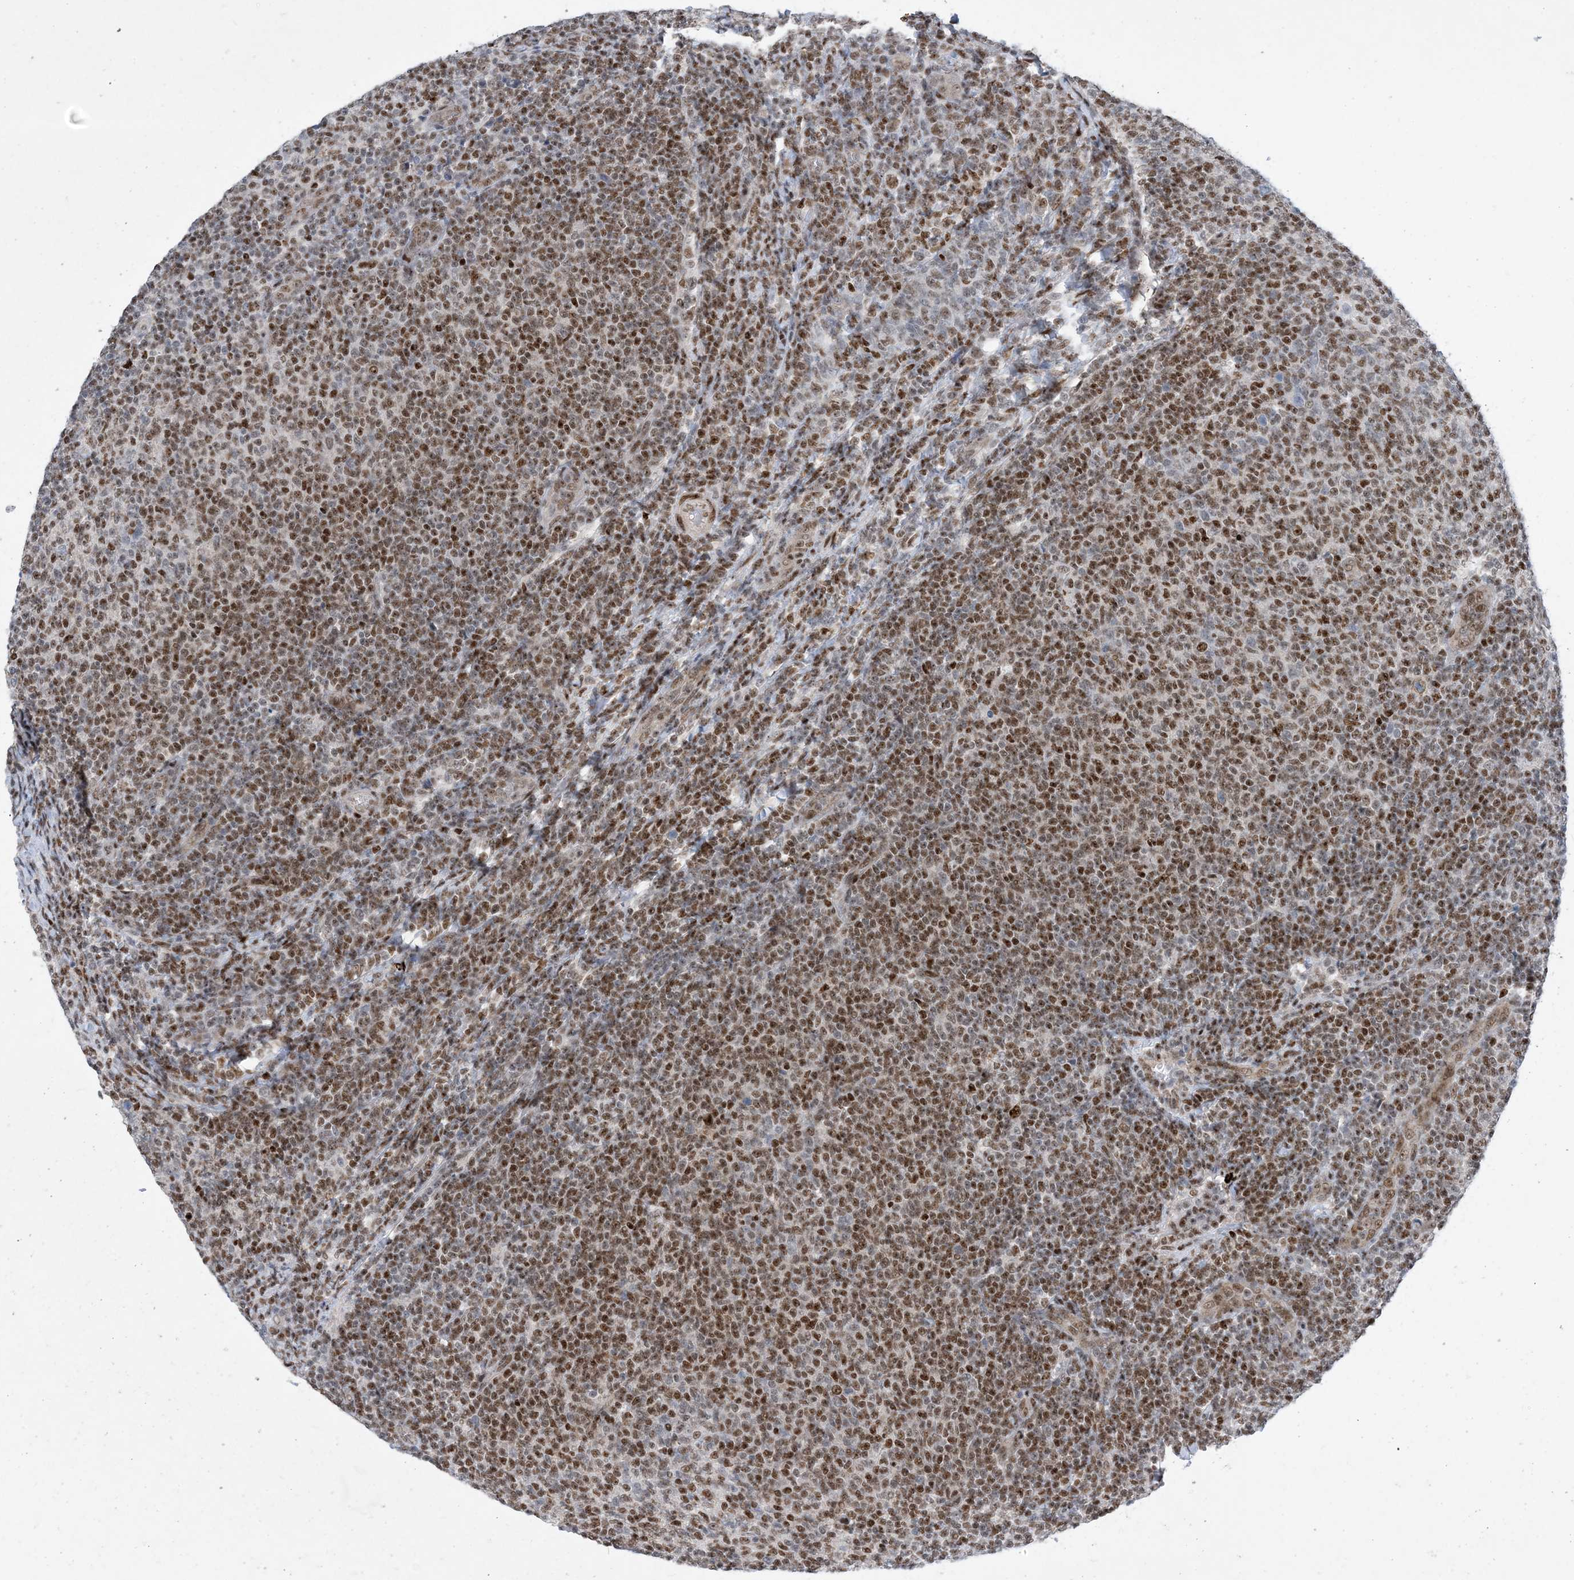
{"staining": {"intensity": "moderate", "quantity": ">75%", "location": "nuclear"}, "tissue": "lymphoma", "cell_type": "Tumor cells", "image_type": "cancer", "snomed": [{"axis": "morphology", "description": "Malignant lymphoma, non-Hodgkin's type, Low grade"}, {"axis": "topography", "description": "Lymph node"}], "caption": "Lymphoma was stained to show a protein in brown. There is medium levels of moderate nuclear positivity in about >75% of tumor cells.", "gene": "TSPYL1", "patient": {"sex": "male", "age": 66}}